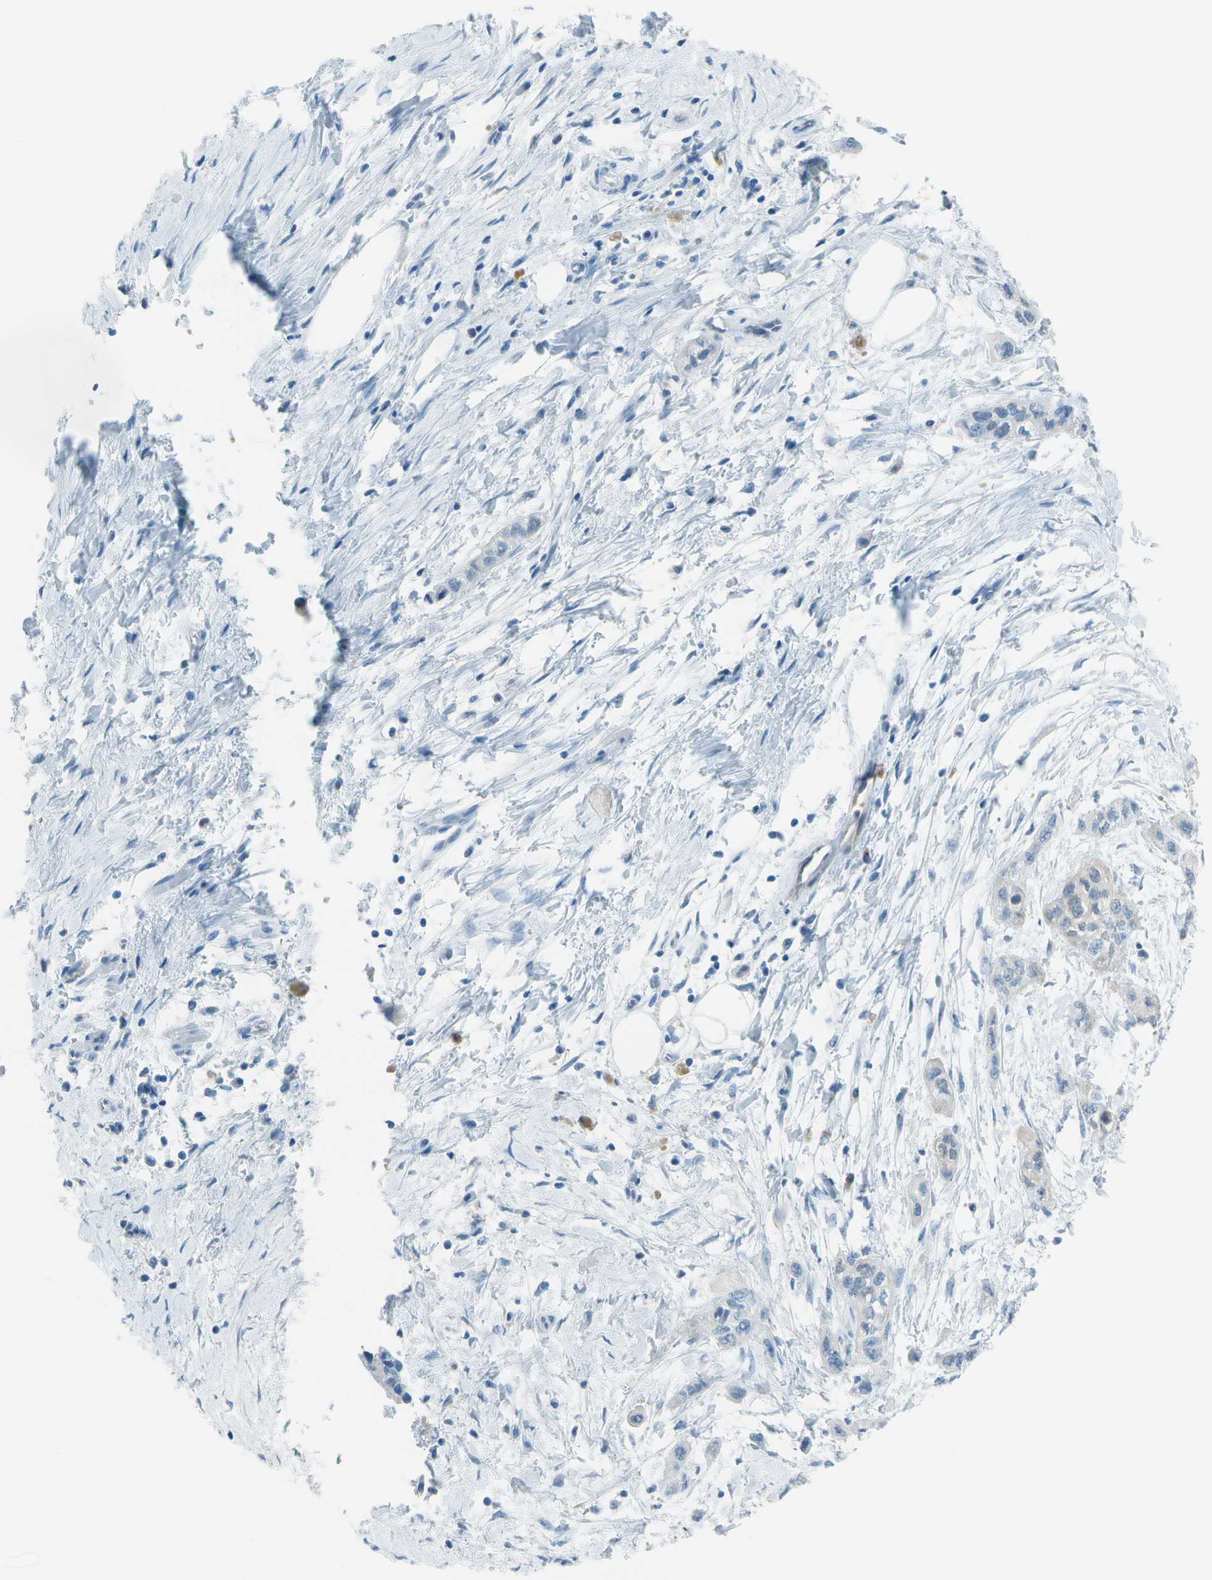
{"staining": {"intensity": "negative", "quantity": "none", "location": "none"}, "tissue": "pancreatic cancer", "cell_type": "Tumor cells", "image_type": "cancer", "snomed": [{"axis": "morphology", "description": "Adenocarcinoma, NOS"}, {"axis": "topography", "description": "Pancreas"}], "caption": "Immunohistochemistry (IHC) micrograph of human pancreatic cancer stained for a protein (brown), which reveals no expression in tumor cells.", "gene": "ASL", "patient": {"sex": "male", "age": 74}}